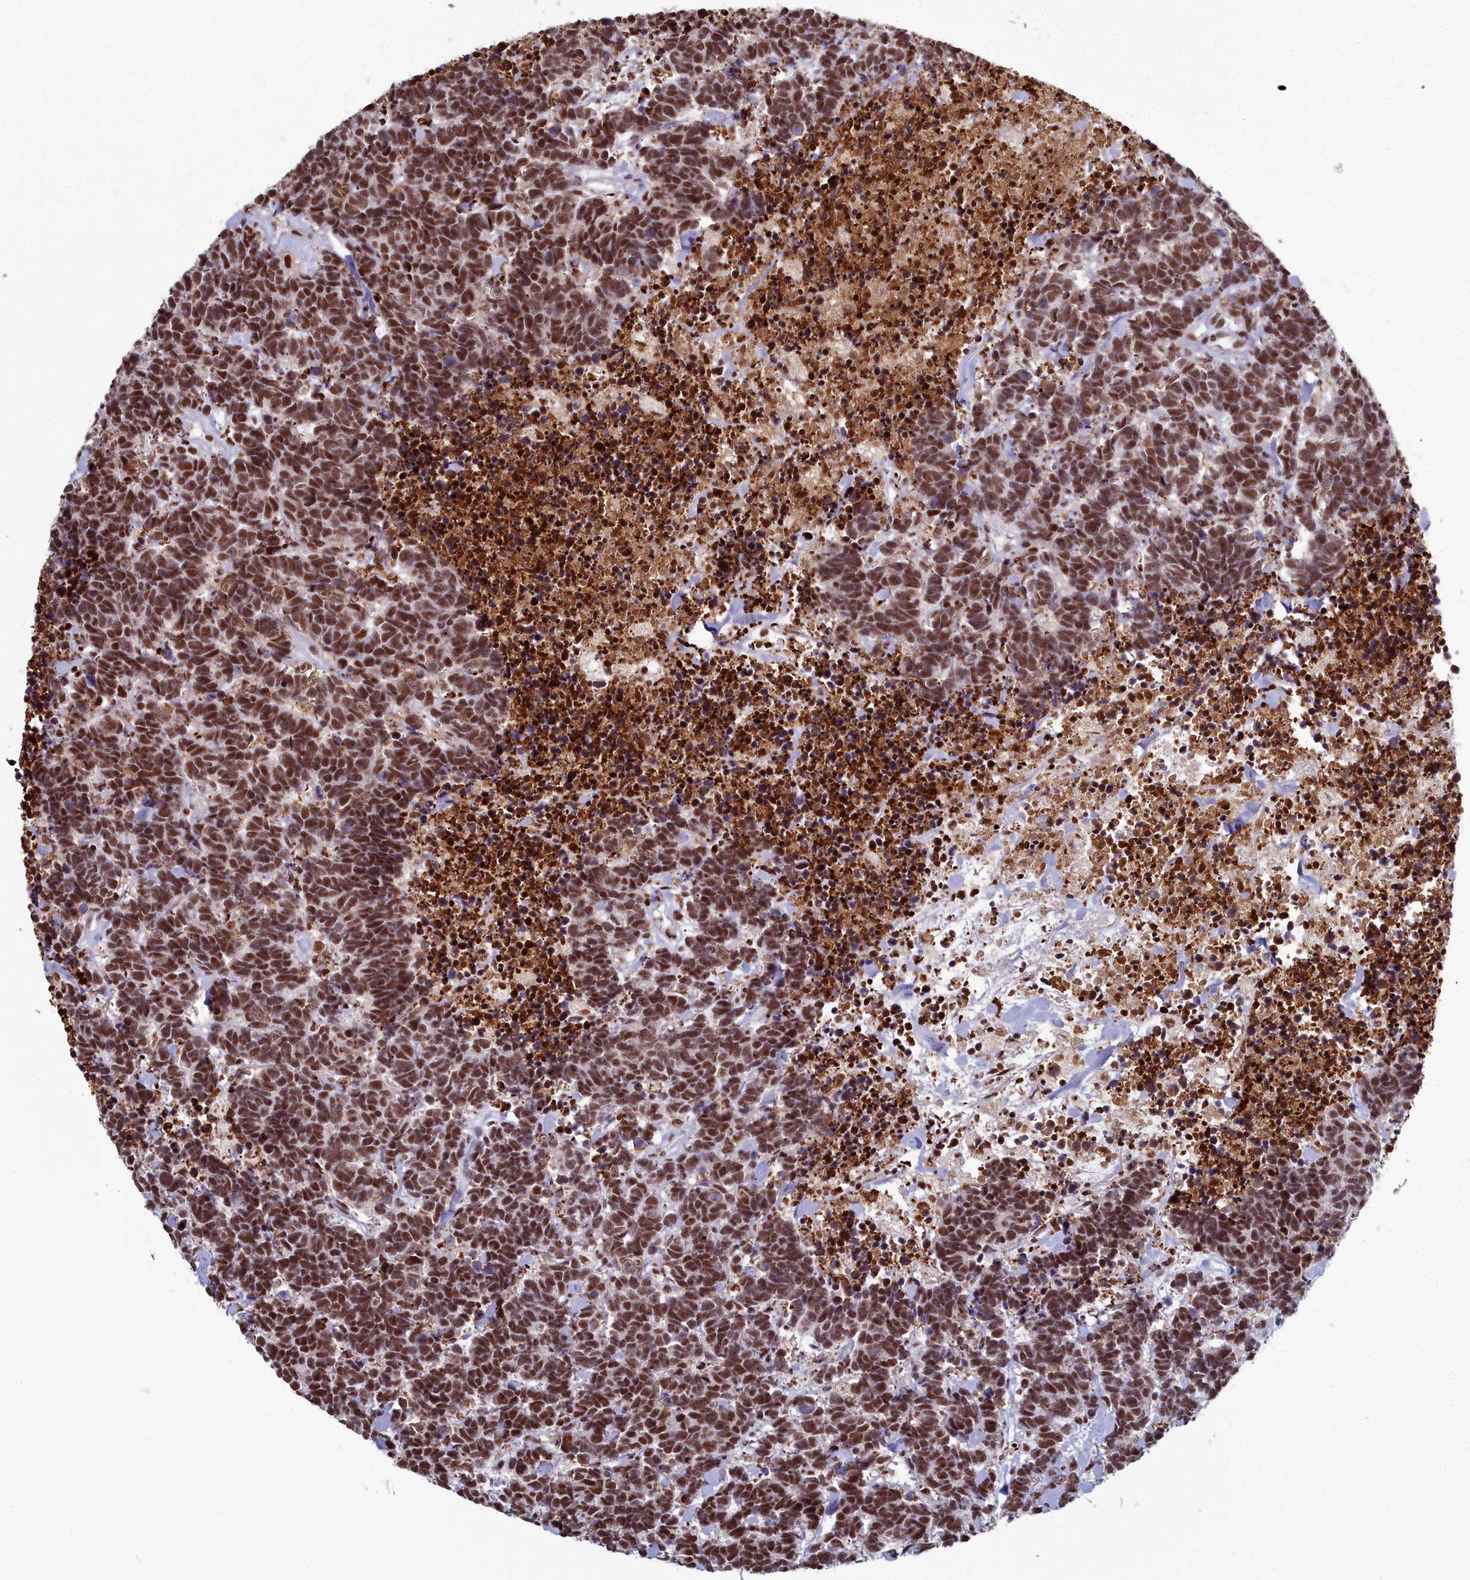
{"staining": {"intensity": "moderate", "quantity": ">75%", "location": "nuclear"}, "tissue": "carcinoid", "cell_type": "Tumor cells", "image_type": "cancer", "snomed": [{"axis": "morphology", "description": "Carcinoma, NOS"}, {"axis": "morphology", "description": "Carcinoid, malignant, NOS"}, {"axis": "topography", "description": "Prostate"}], "caption": "Human carcinoma stained with a brown dye displays moderate nuclear positive expression in approximately >75% of tumor cells.", "gene": "SF3B3", "patient": {"sex": "male", "age": 57}}